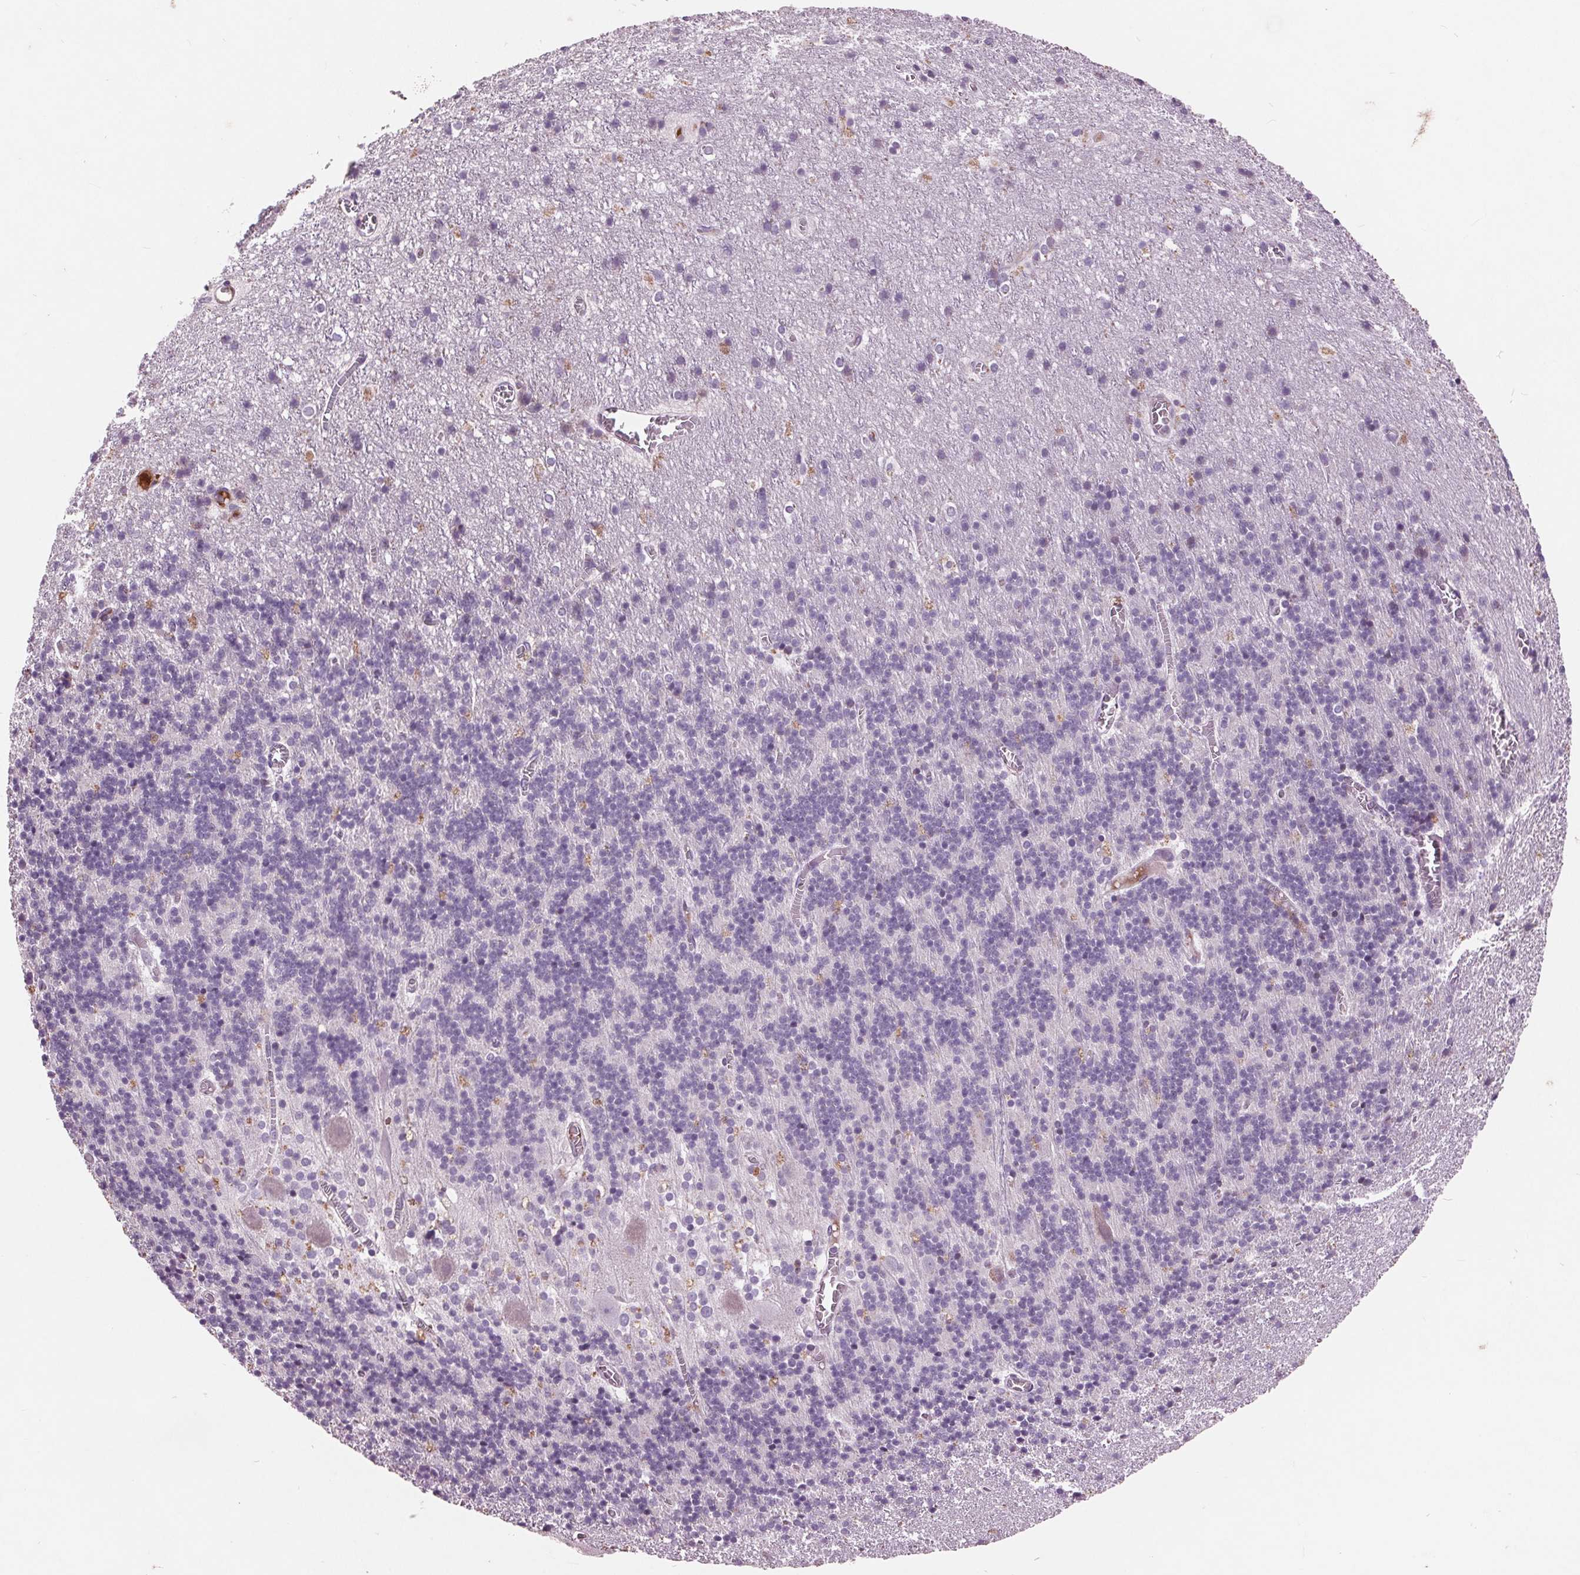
{"staining": {"intensity": "negative", "quantity": "none", "location": "none"}, "tissue": "cerebellum", "cell_type": "Cells in granular layer", "image_type": "normal", "snomed": [{"axis": "morphology", "description": "Normal tissue, NOS"}, {"axis": "topography", "description": "Cerebellum"}], "caption": "Immunohistochemistry (IHC) histopathology image of normal cerebellum: cerebellum stained with DAB demonstrates no significant protein positivity in cells in granular layer.", "gene": "C6", "patient": {"sex": "male", "age": 70}}